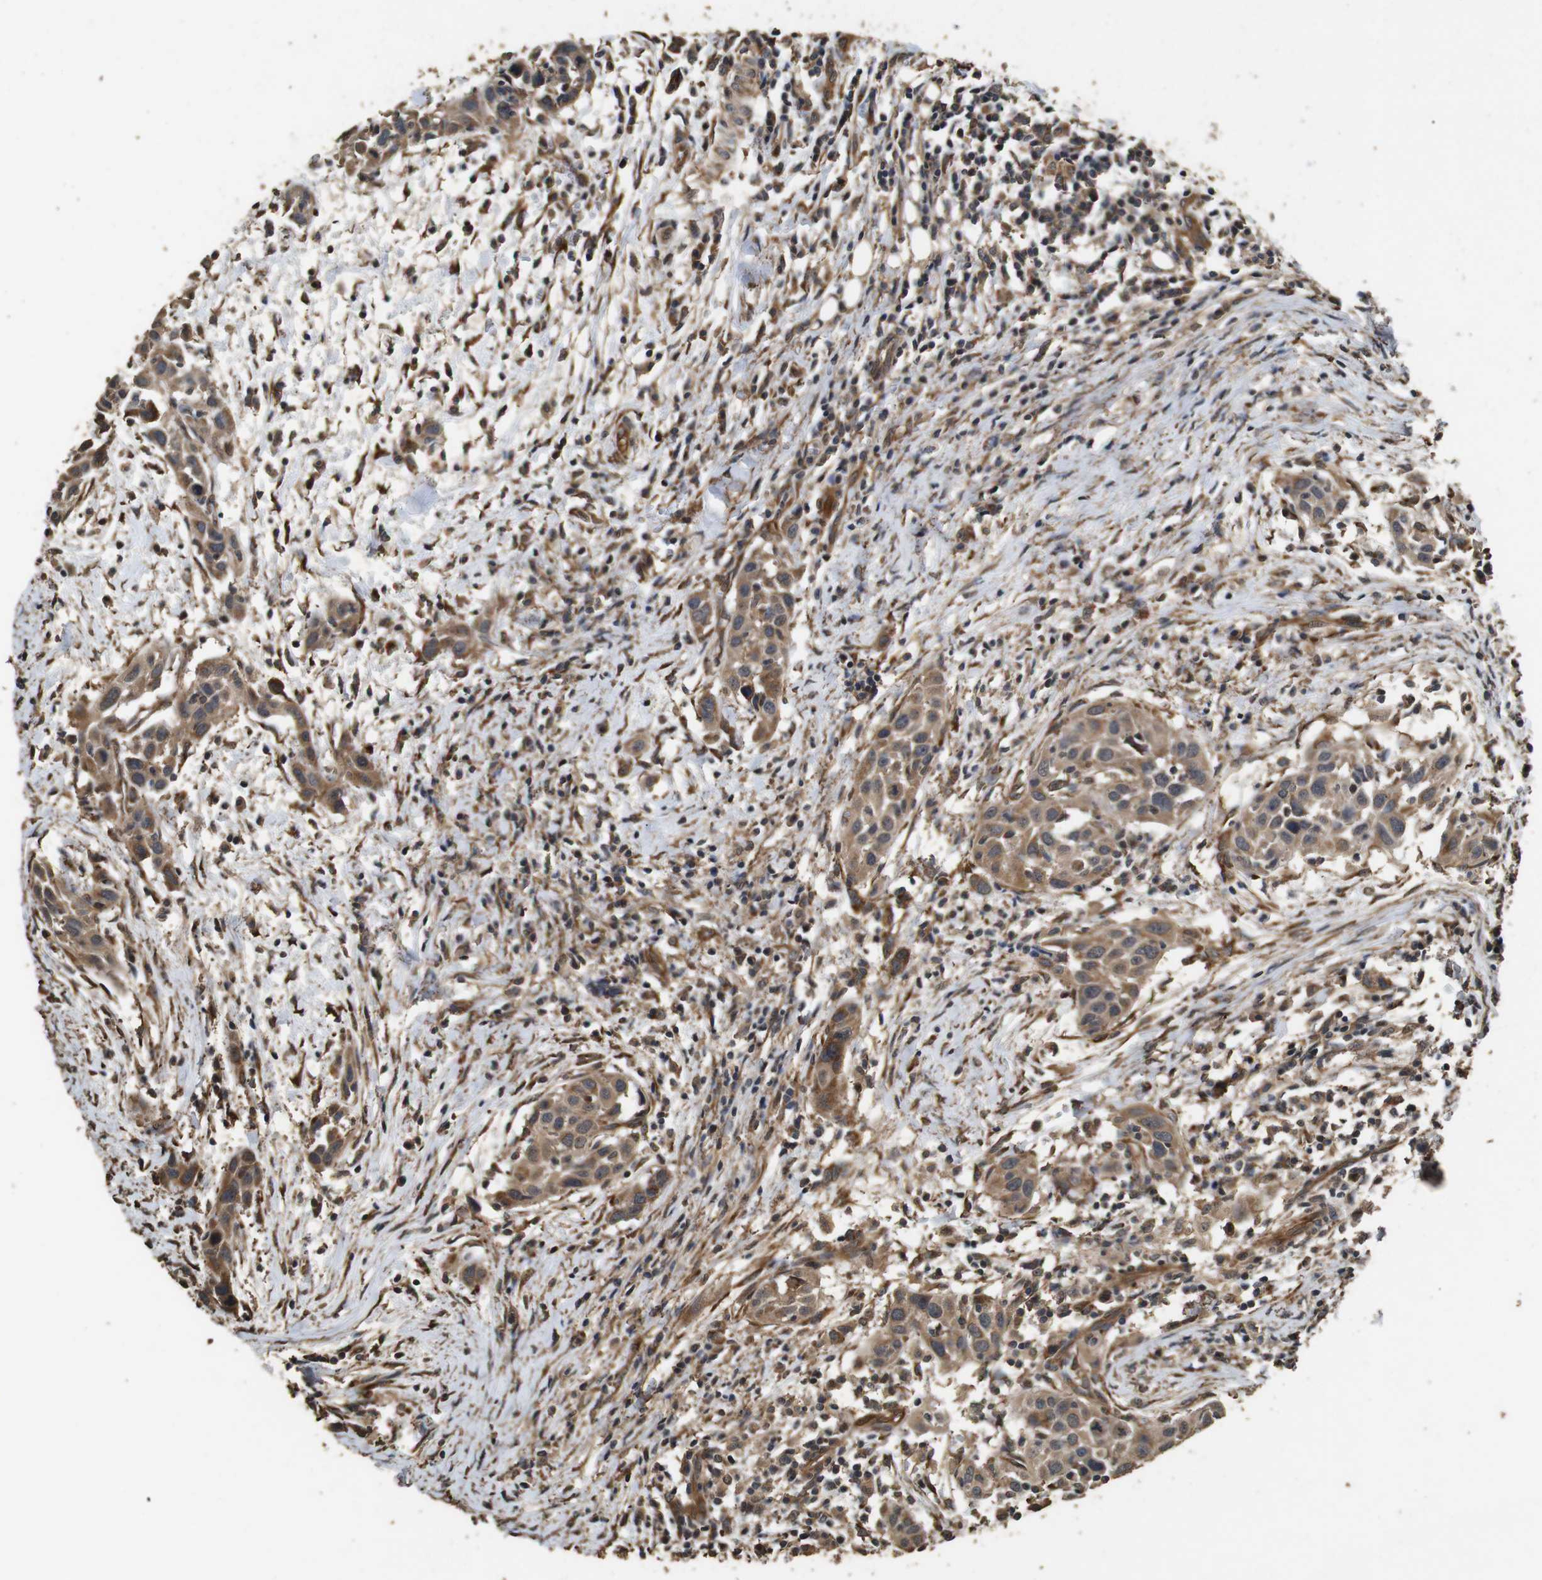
{"staining": {"intensity": "moderate", "quantity": ">75%", "location": "cytoplasmic/membranous"}, "tissue": "head and neck cancer", "cell_type": "Tumor cells", "image_type": "cancer", "snomed": [{"axis": "morphology", "description": "Squamous cell carcinoma, NOS"}, {"axis": "topography", "description": "Oral tissue"}, {"axis": "topography", "description": "Head-Neck"}], "caption": "DAB (3,3'-diaminobenzidine) immunohistochemical staining of human head and neck cancer reveals moderate cytoplasmic/membranous protein positivity in about >75% of tumor cells.", "gene": "CNPY4", "patient": {"sex": "female", "age": 50}}